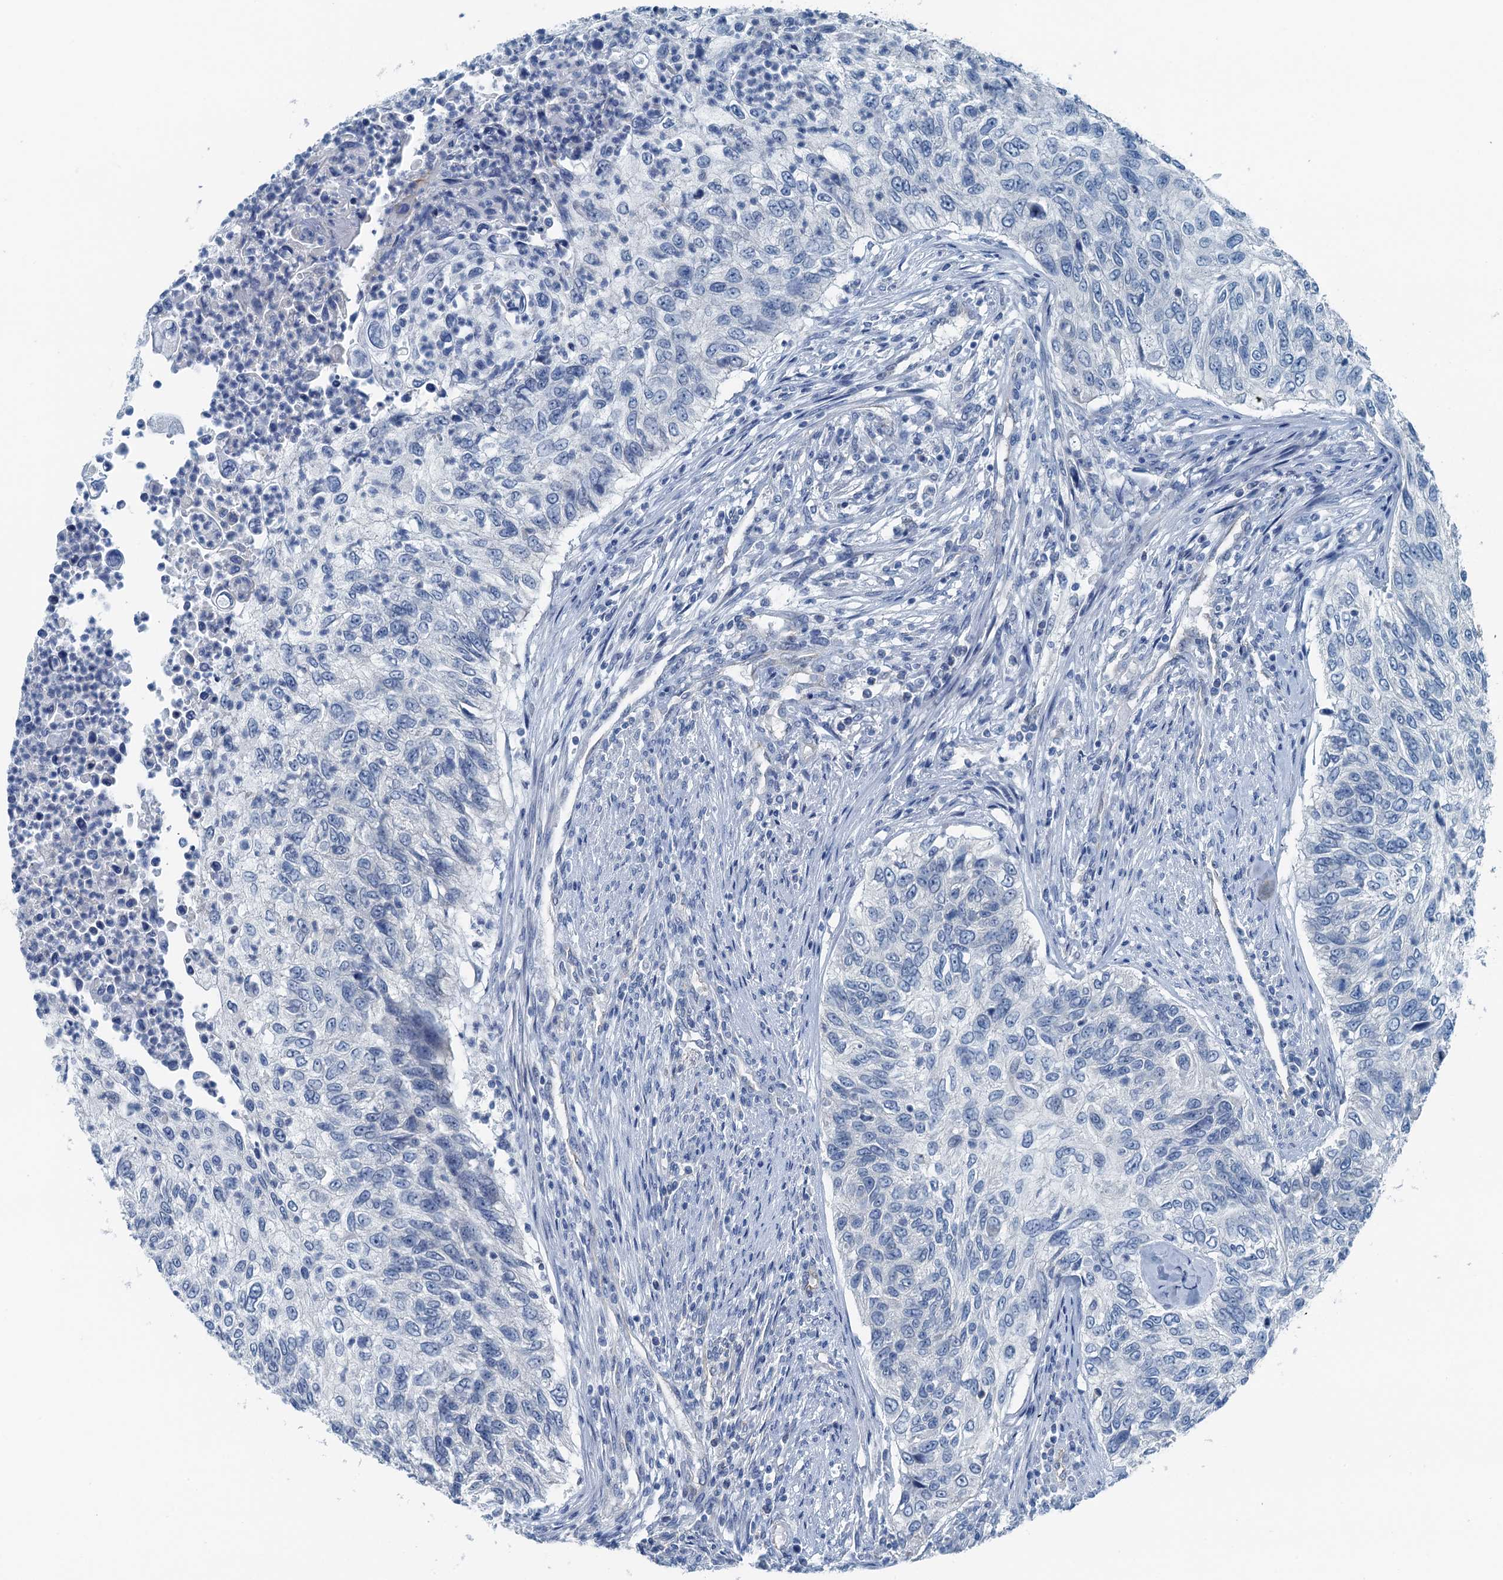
{"staining": {"intensity": "negative", "quantity": "none", "location": "none"}, "tissue": "urothelial cancer", "cell_type": "Tumor cells", "image_type": "cancer", "snomed": [{"axis": "morphology", "description": "Urothelial carcinoma, High grade"}, {"axis": "topography", "description": "Urinary bladder"}], "caption": "Protein analysis of urothelial cancer exhibits no significant expression in tumor cells.", "gene": "GFOD2", "patient": {"sex": "female", "age": 60}}